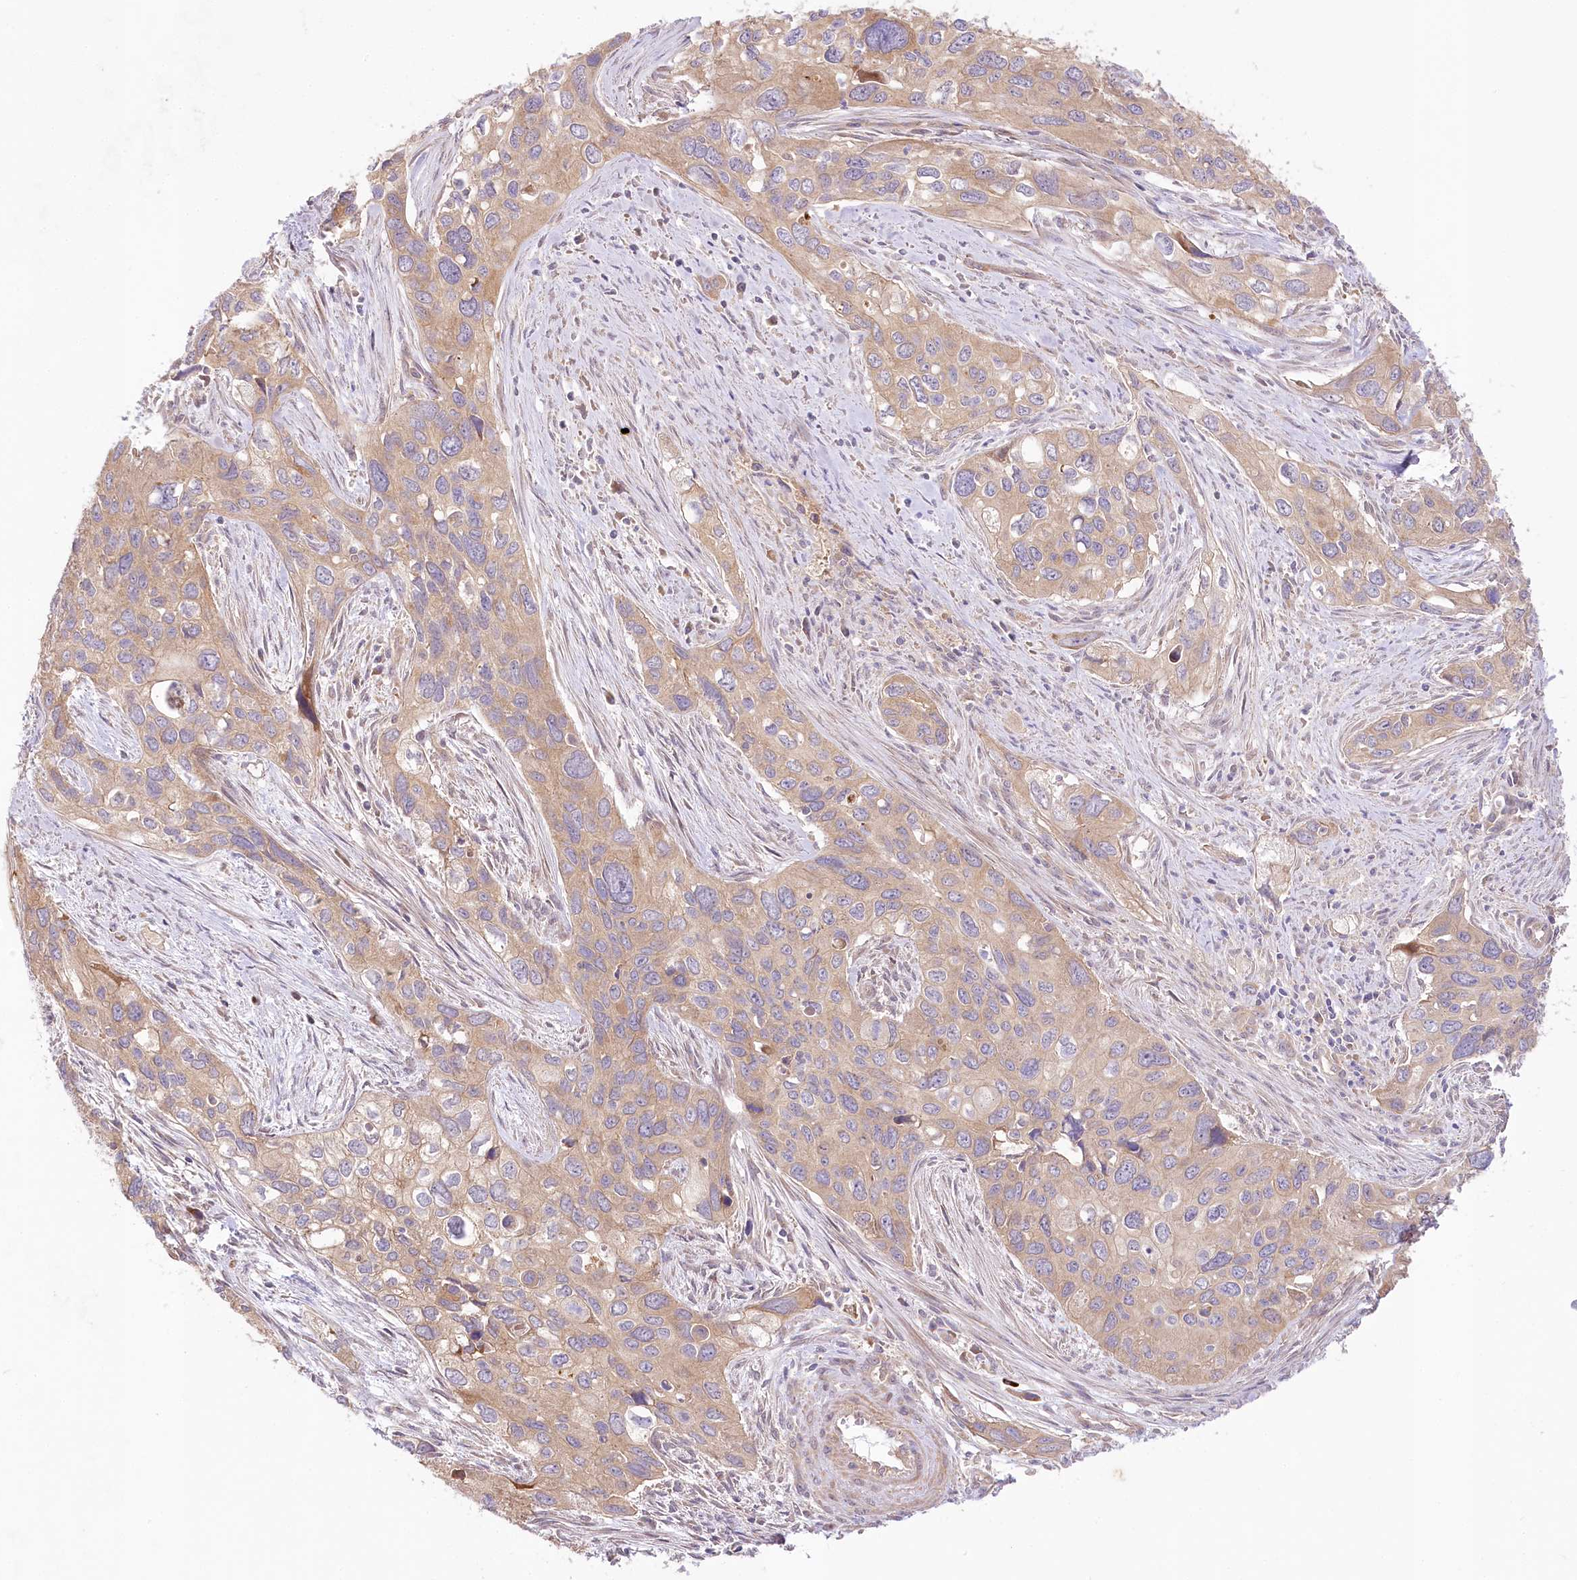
{"staining": {"intensity": "weak", "quantity": ">75%", "location": "cytoplasmic/membranous"}, "tissue": "cervical cancer", "cell_type": "Tumor cells", "image_type": "cancer", "snomed": [{"axis": "morphology", "description": "Squamous cell carcinoma, NOS"}, {"axis": "topography", "description": "Cervix"}], "caption": "Immunohistochemical staining of human cervical cancer (squamous cell carcinoma) reveals low levels of weak cytoplasmic/membranous staining in approximately >75% of tumor cells.", "gene": "PYROXD1", "patient": {"sex": "female", "age": 55}}